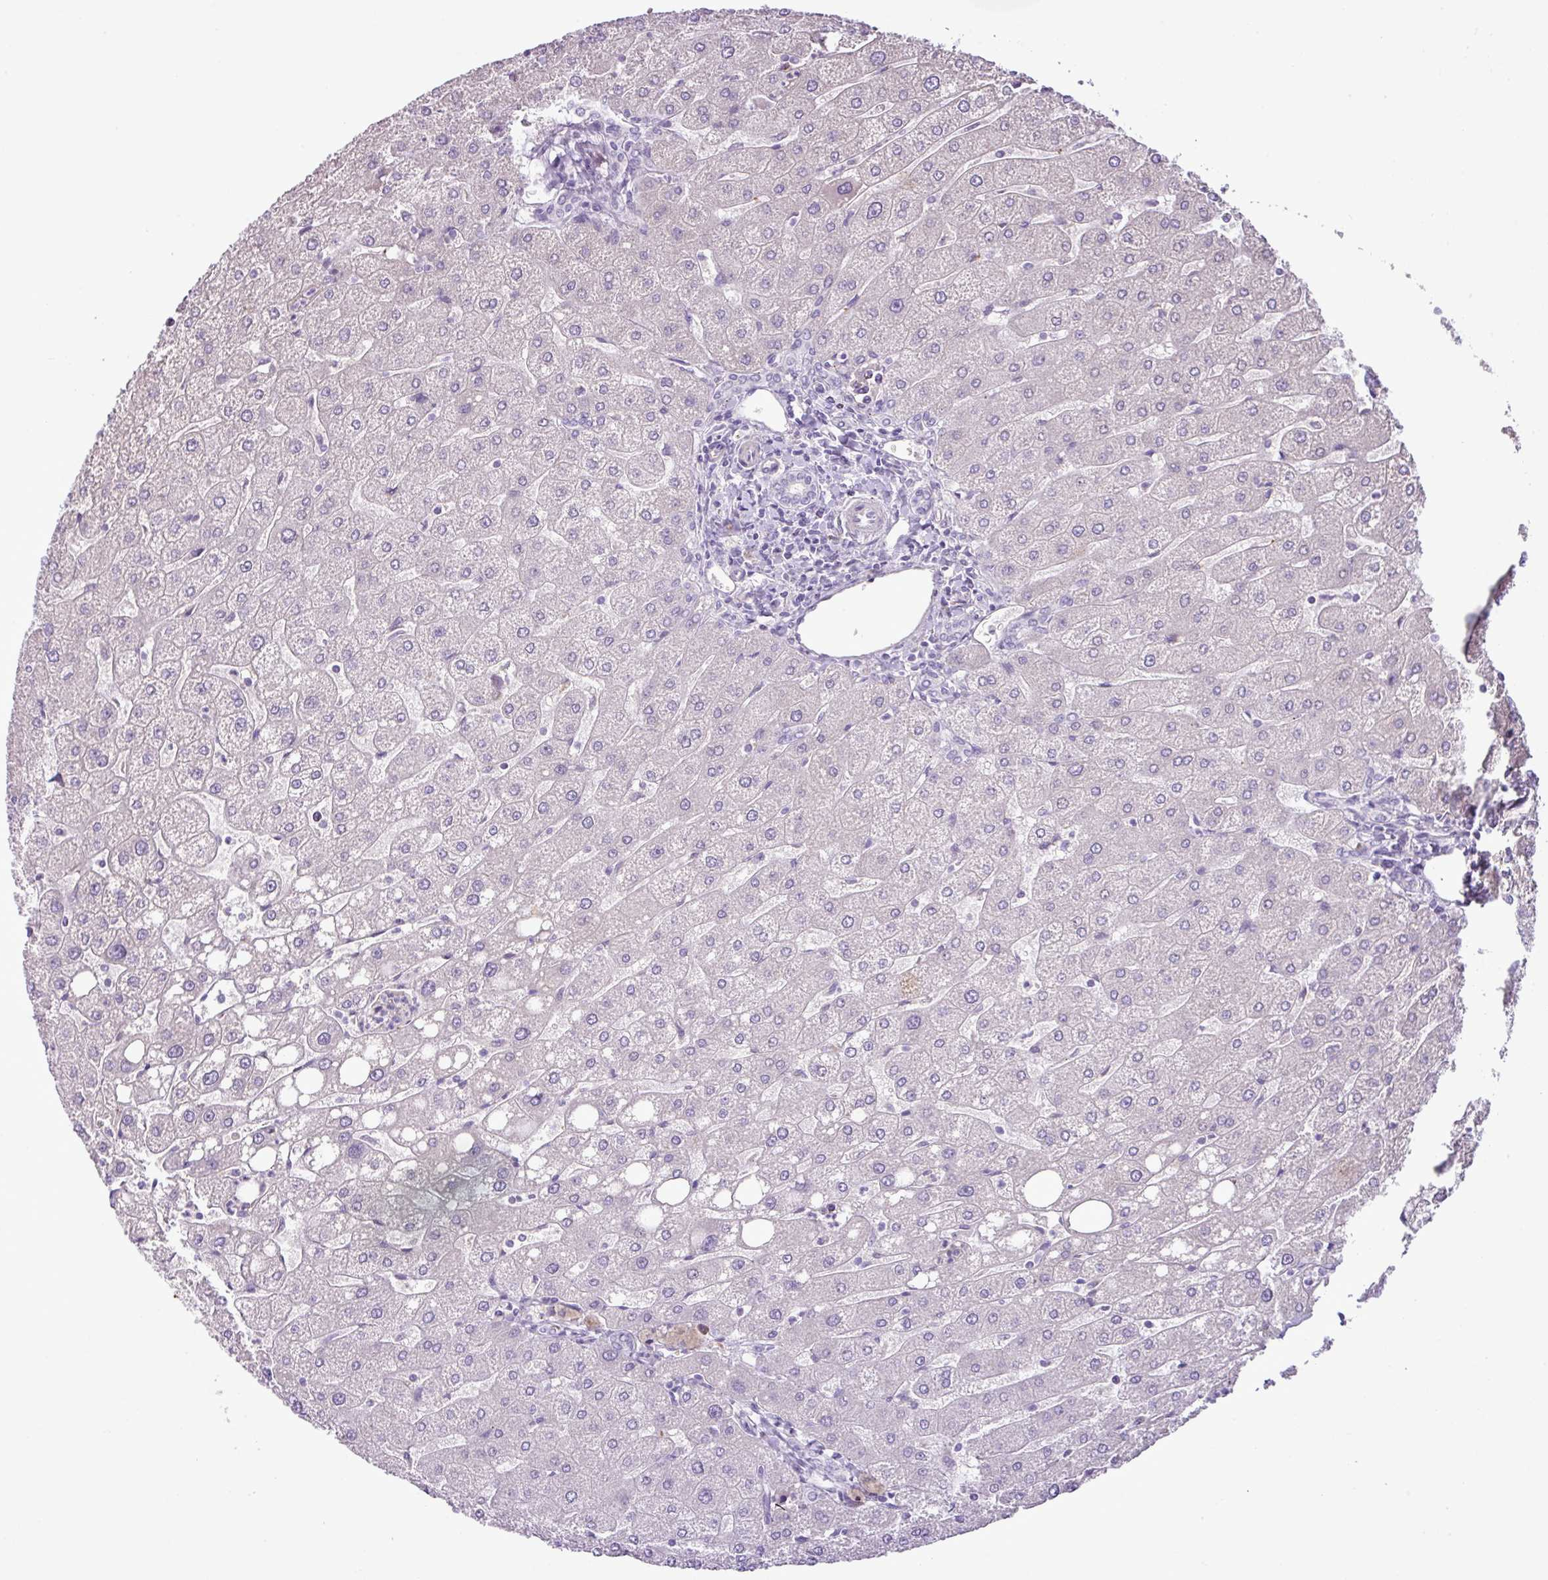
{"staining": {"intensity": "negative", "quantity": "none", "location": "none"}, "tissue": "liver", "cell_type": "Cholangiocytes", "image_type": "normal", "snomed": [{"axis": "morphology", "description": "Normal tissue, NOS"}, {"axis": "topography", "description": "Liver"}], "caption": "Cholangiocytes show no significant protein staining in benign liver.", "gene": "DNAJB13", "patient": {"sex": "male", "age": 67}}